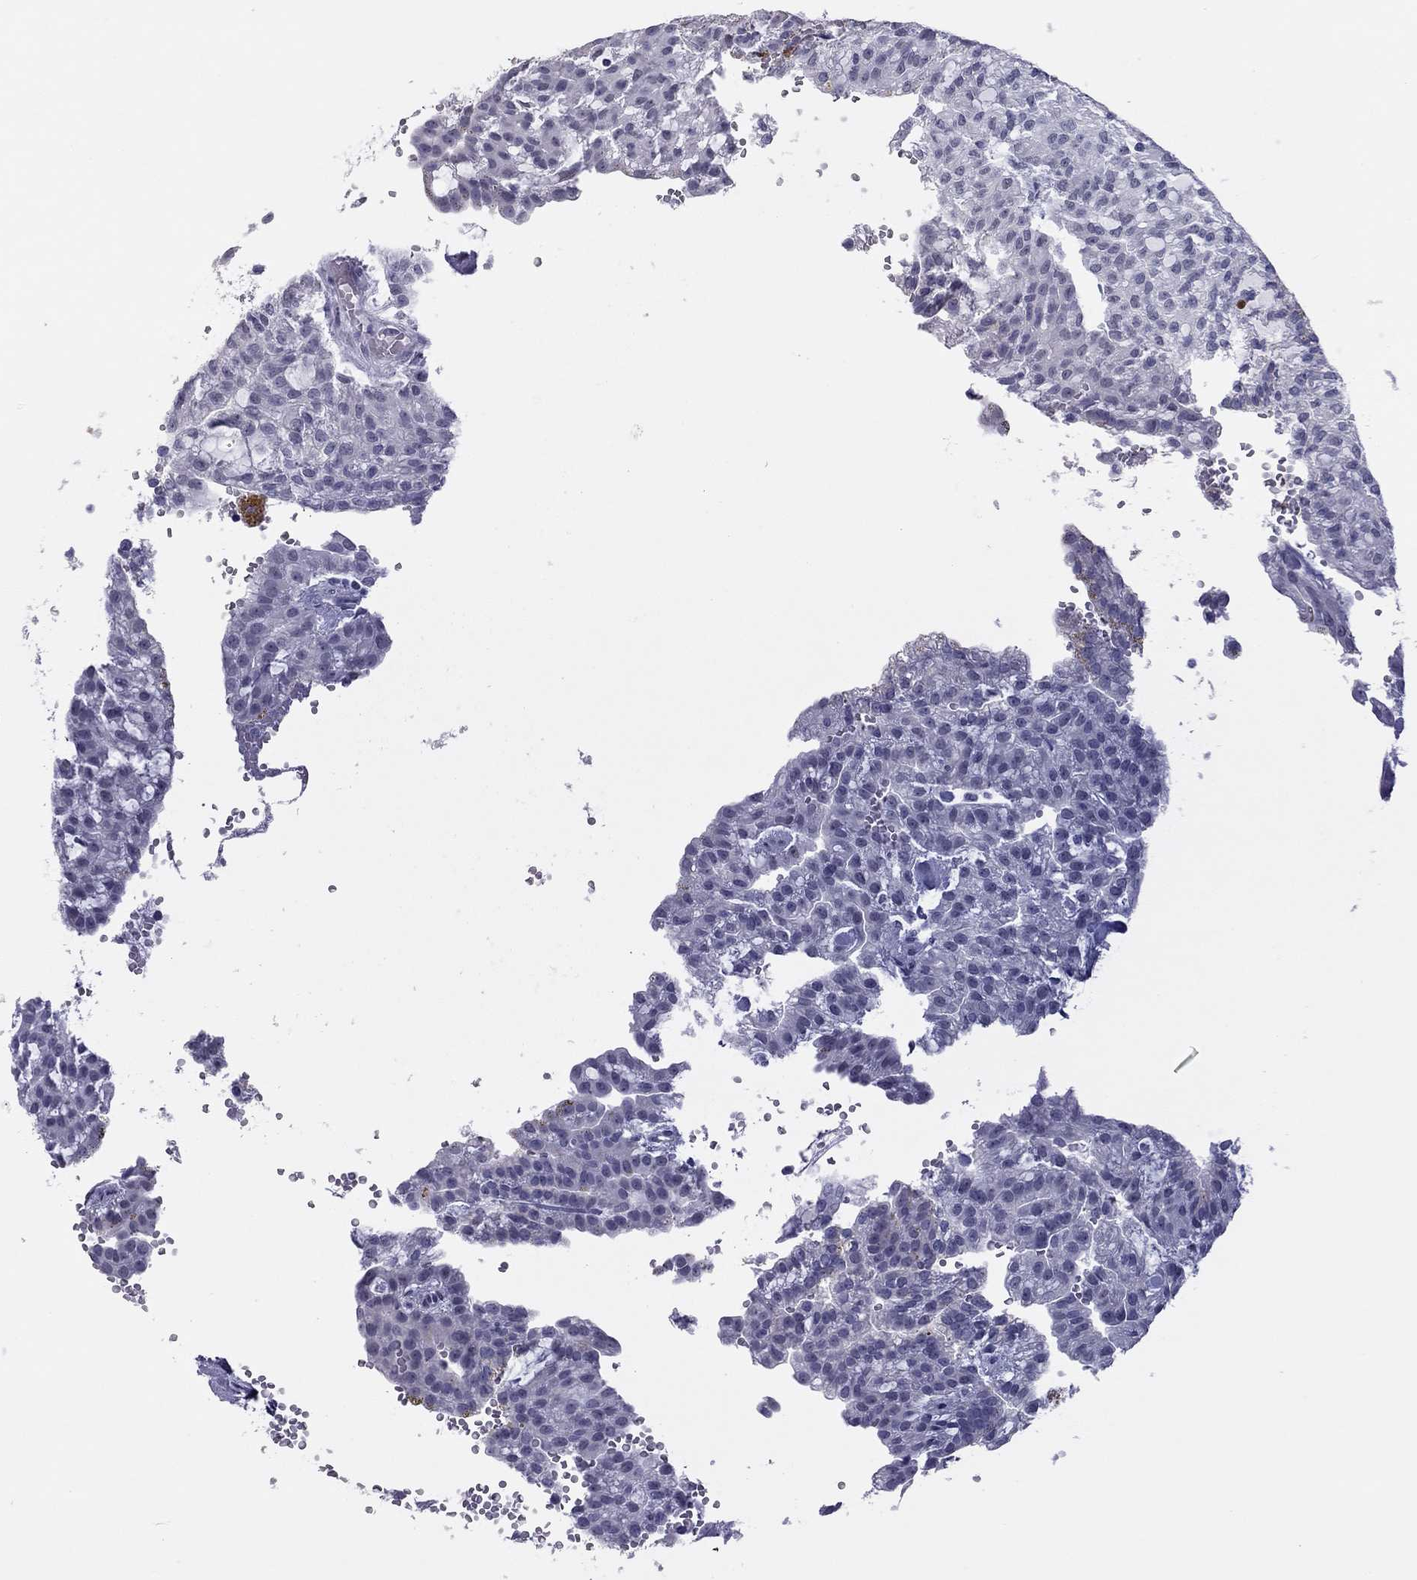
{"staining": {"intensity": "negative", "quantity": "none", "location": "none"}, "tissue": "renal cancer", "cell_type": "Tumor cells", "image_type": "cancer", "snomed": [{"axis": "morphology", "description": "Adenocarcinoma, NOS"}, {"axis": "topography", "description": "Kidney"}], "caption": "A high-resolution histopathology image shows IHC staining of renal adenocarcinoma, which reveals no significant staining in tumor cells.", "gene": "PHOX2A", "patient": {"sex": "male", "age": 63}}